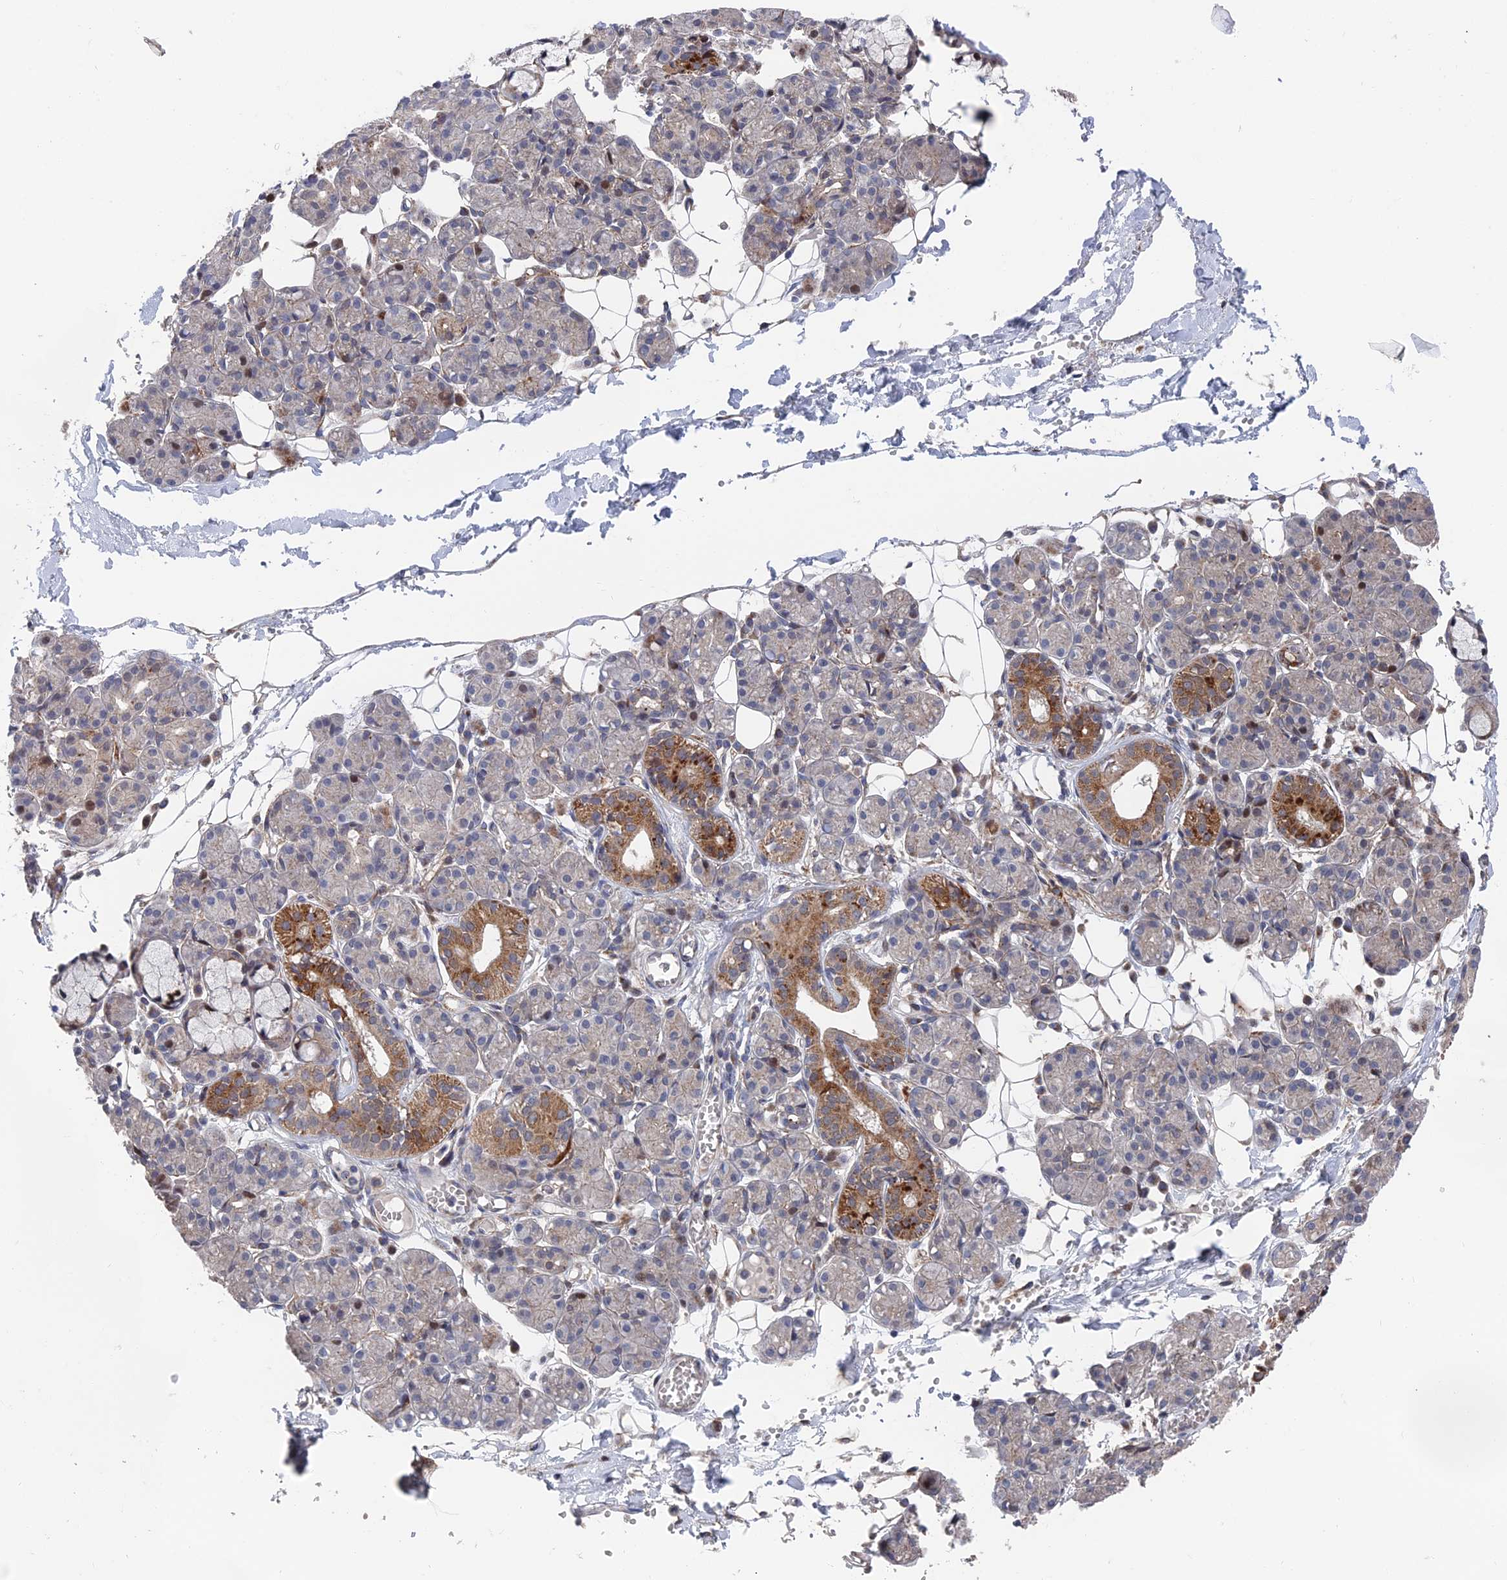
{"staining": {"intensity": "strong", "quantity": "<25%", "location": "cytoplasmic/membranous,nuclear"}, "tissue": "salivary gland", "cell_type": "Glandular cells", "image_type": "normal", "snomed": [{"axis": "morphology", "description": "Normal tissue, NOS"}, {"axis": "topography", "description": "Salivary gland"}], "caption": "About <25% of glandular cells in unremarkable salivary gland demonstrate strong cytoplasmic/membranous,nuclear protein staining as visualized by brown immunohistochemical staining.", "gene": "GTF2IRD1", "patient": {"sex": "male", "age": 63}}